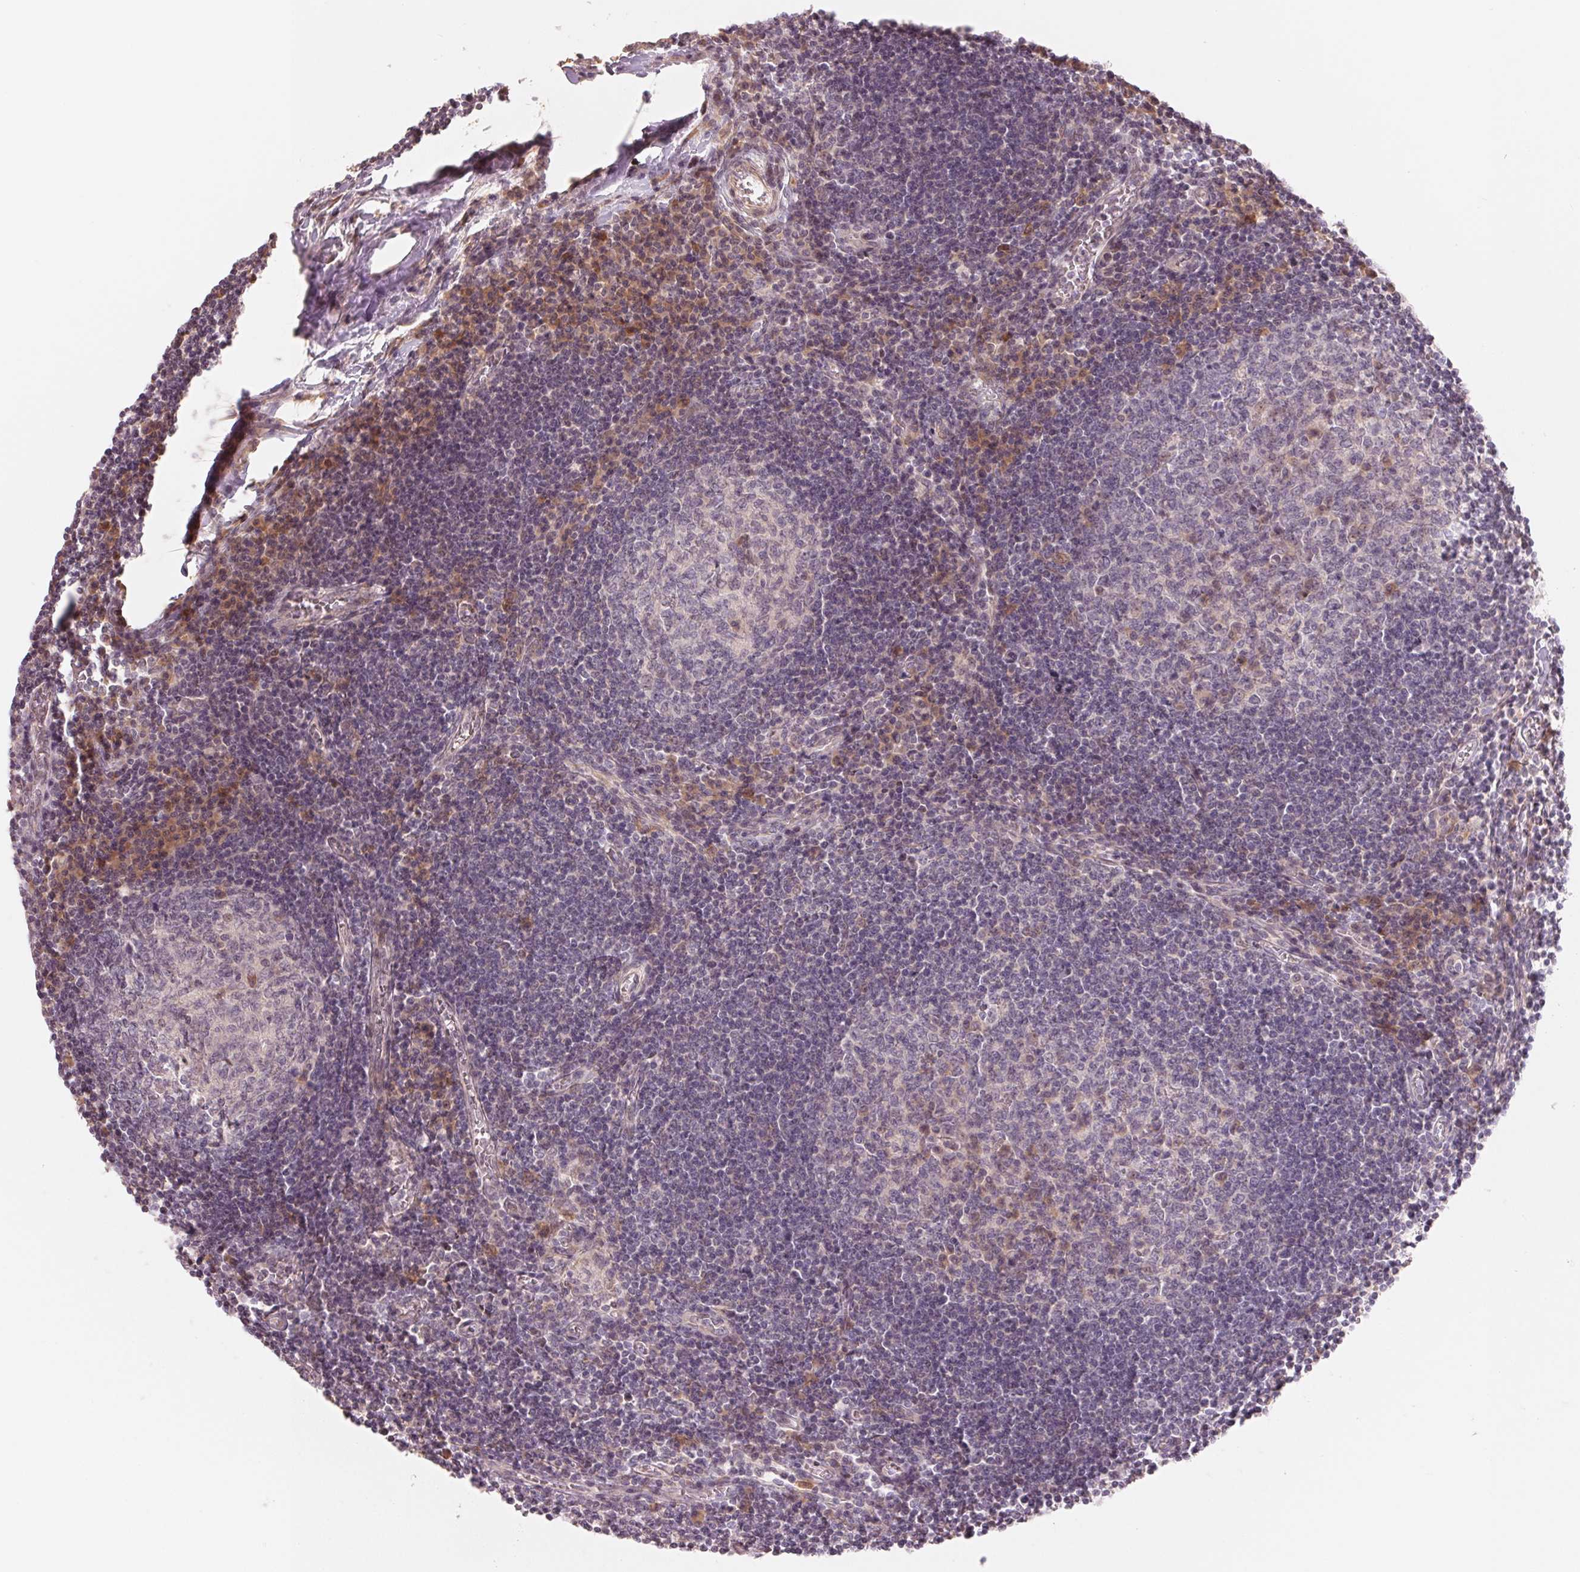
{"staining": {"intensity": "weak", "quantity": "<25%", "location": "cytoplasmic/membranous"}, "tissue": "lymph node", "cell_type": "Germinal center cells", "image_type": "normal", "snomed": [{"axis": "morphology", "description": "Normal tissue, NOS"}, {"axis": "topography", "description": "Lymph node"}], "caption": "This is a image of immunohistochemistry staining of unremarkable lymph node, which shows no positivity in germinal center cells.", "gene": "DENND2C", "patient": {"sex": "male", "age": 67}}